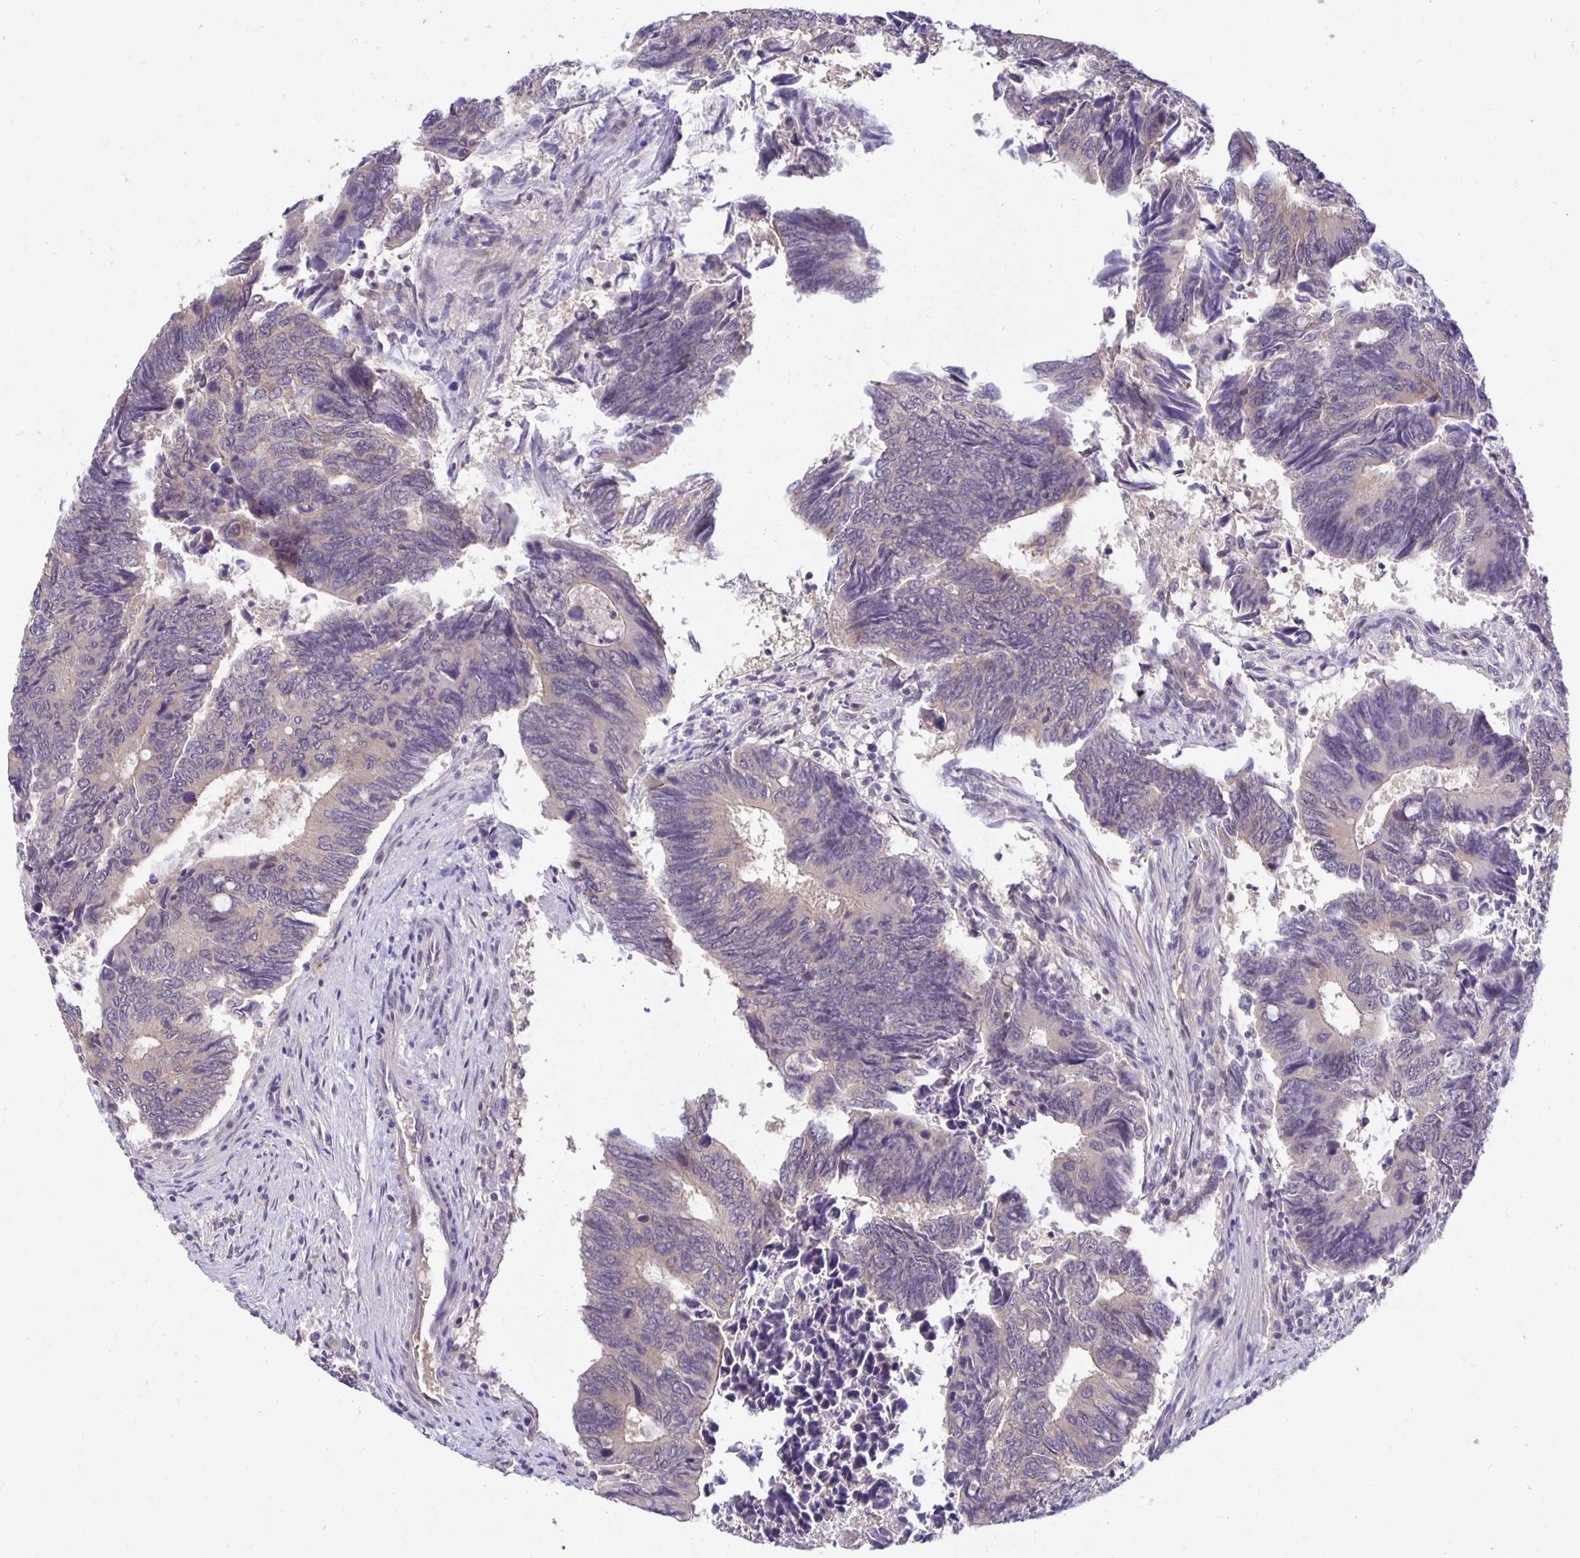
{"staining": {"intensity": "negative", "quantity": "none", "location": "none"}, "tissue": "colorectal cancer", "cell_type": "Tumor cells", "image_type": "cancer", "snomed": [{"axis": "morphology", "description": "Adenocarcinoma, NOS"}, {"axis": "topography", "description": "Colon"}], "caption": "High magnification brightfield microscopy of adenocarcinoma (colorectal) stained with DAB (3,3'-diaminobenzidine) (brown) and counterstained with hematoxylin (blue): tumor cells show no significant positivity.", "gene": "MIEN1", "patient": {"sex": "male", "age": 87}}